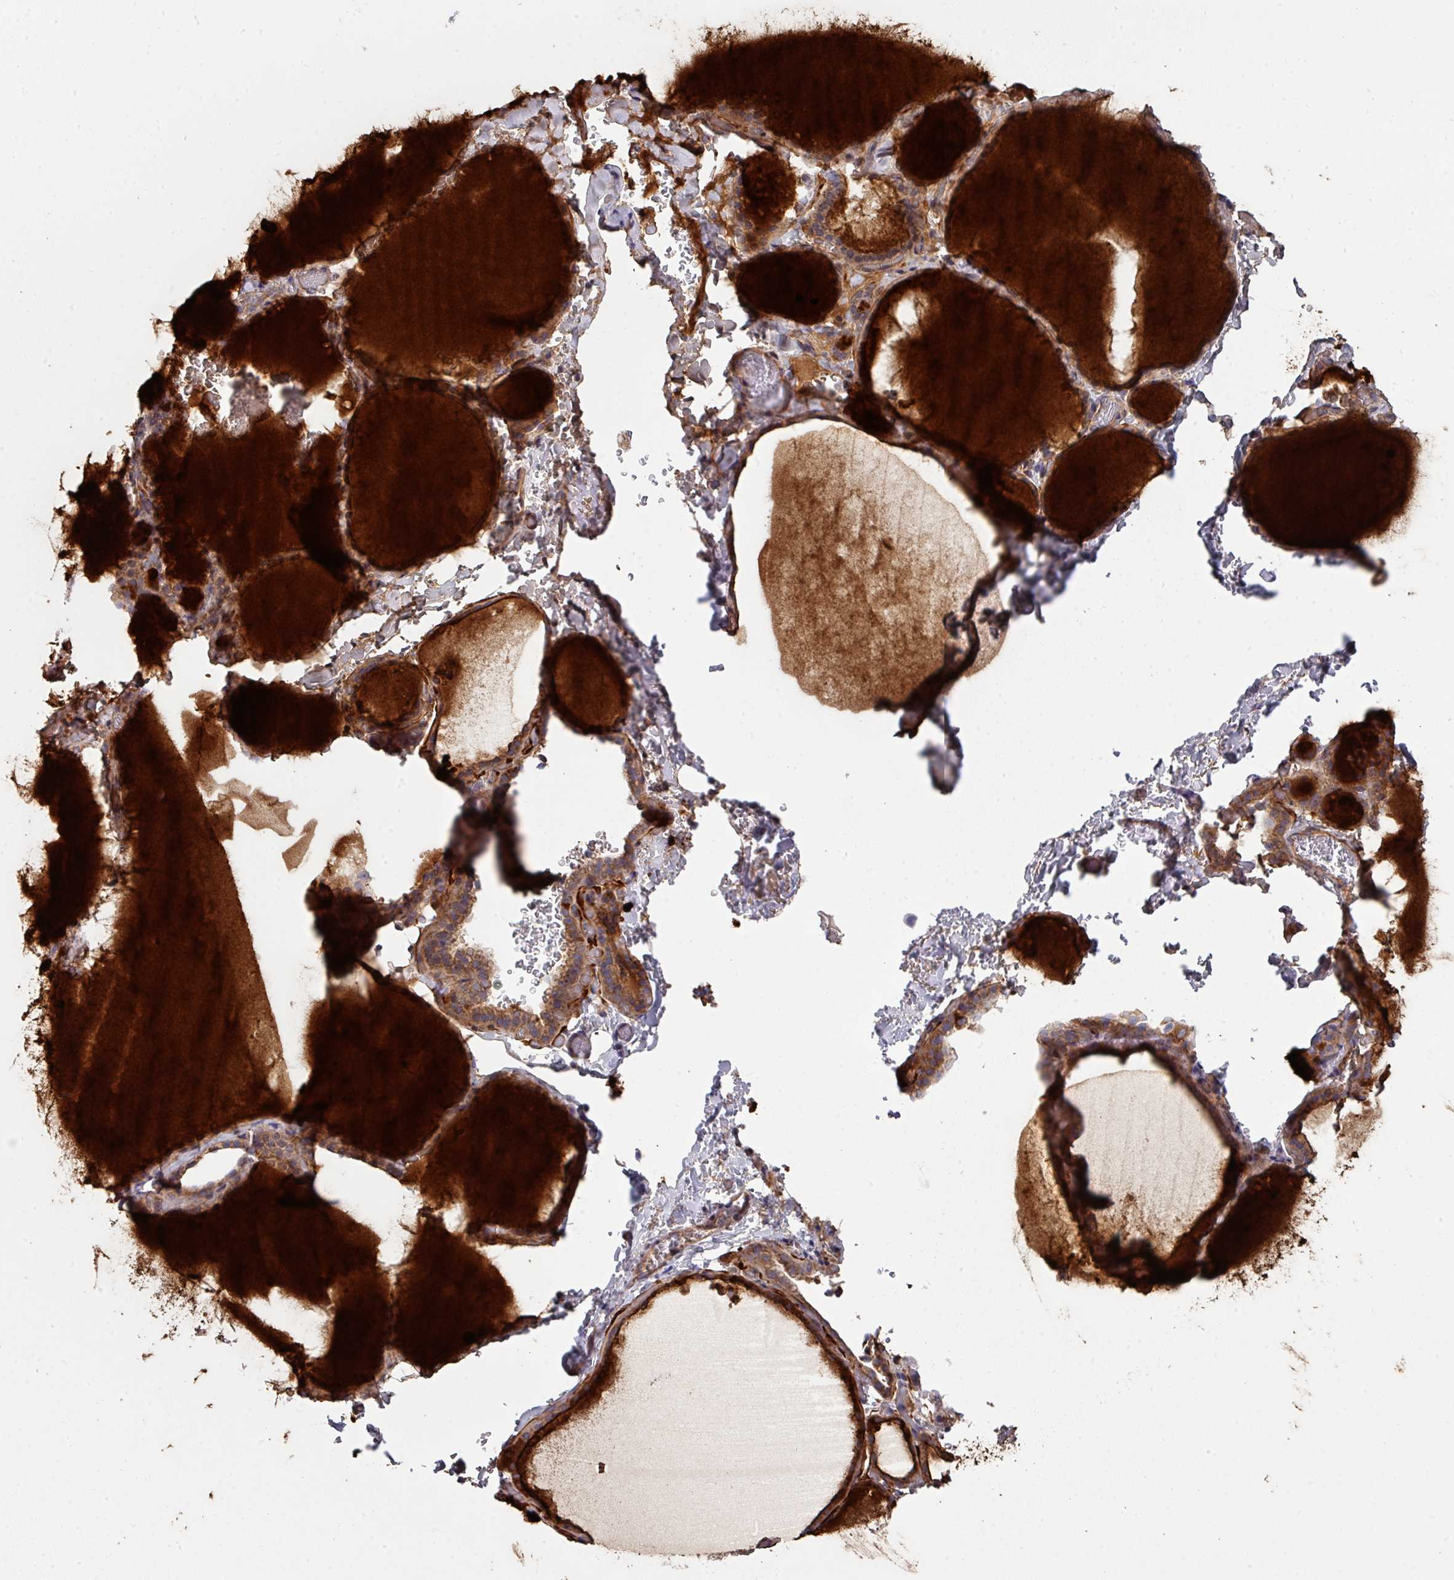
{"staining": {"intensity": "moderate", "quantity": "25%-75%", "location": "cytoplasmic/membranous"}, "tissue": "thyroid gland", "cell_type": "Glandular cells", "image_type": "normal", "snomed": [{"axis": "morphology", "description": "Normal tissue, NOS"}, {"axis": "topography", "description": "Thyroid gland"}], "caption": "Protein positivity by immunohistochemistry (IHC) demonstrates moderate cytoplasmic/membranous expression in approximately 25%-75% of glandular cells in normal thyroid gland.", "gene": "DCAF12L1", "patient": {"sex": "female", "age": 22}}